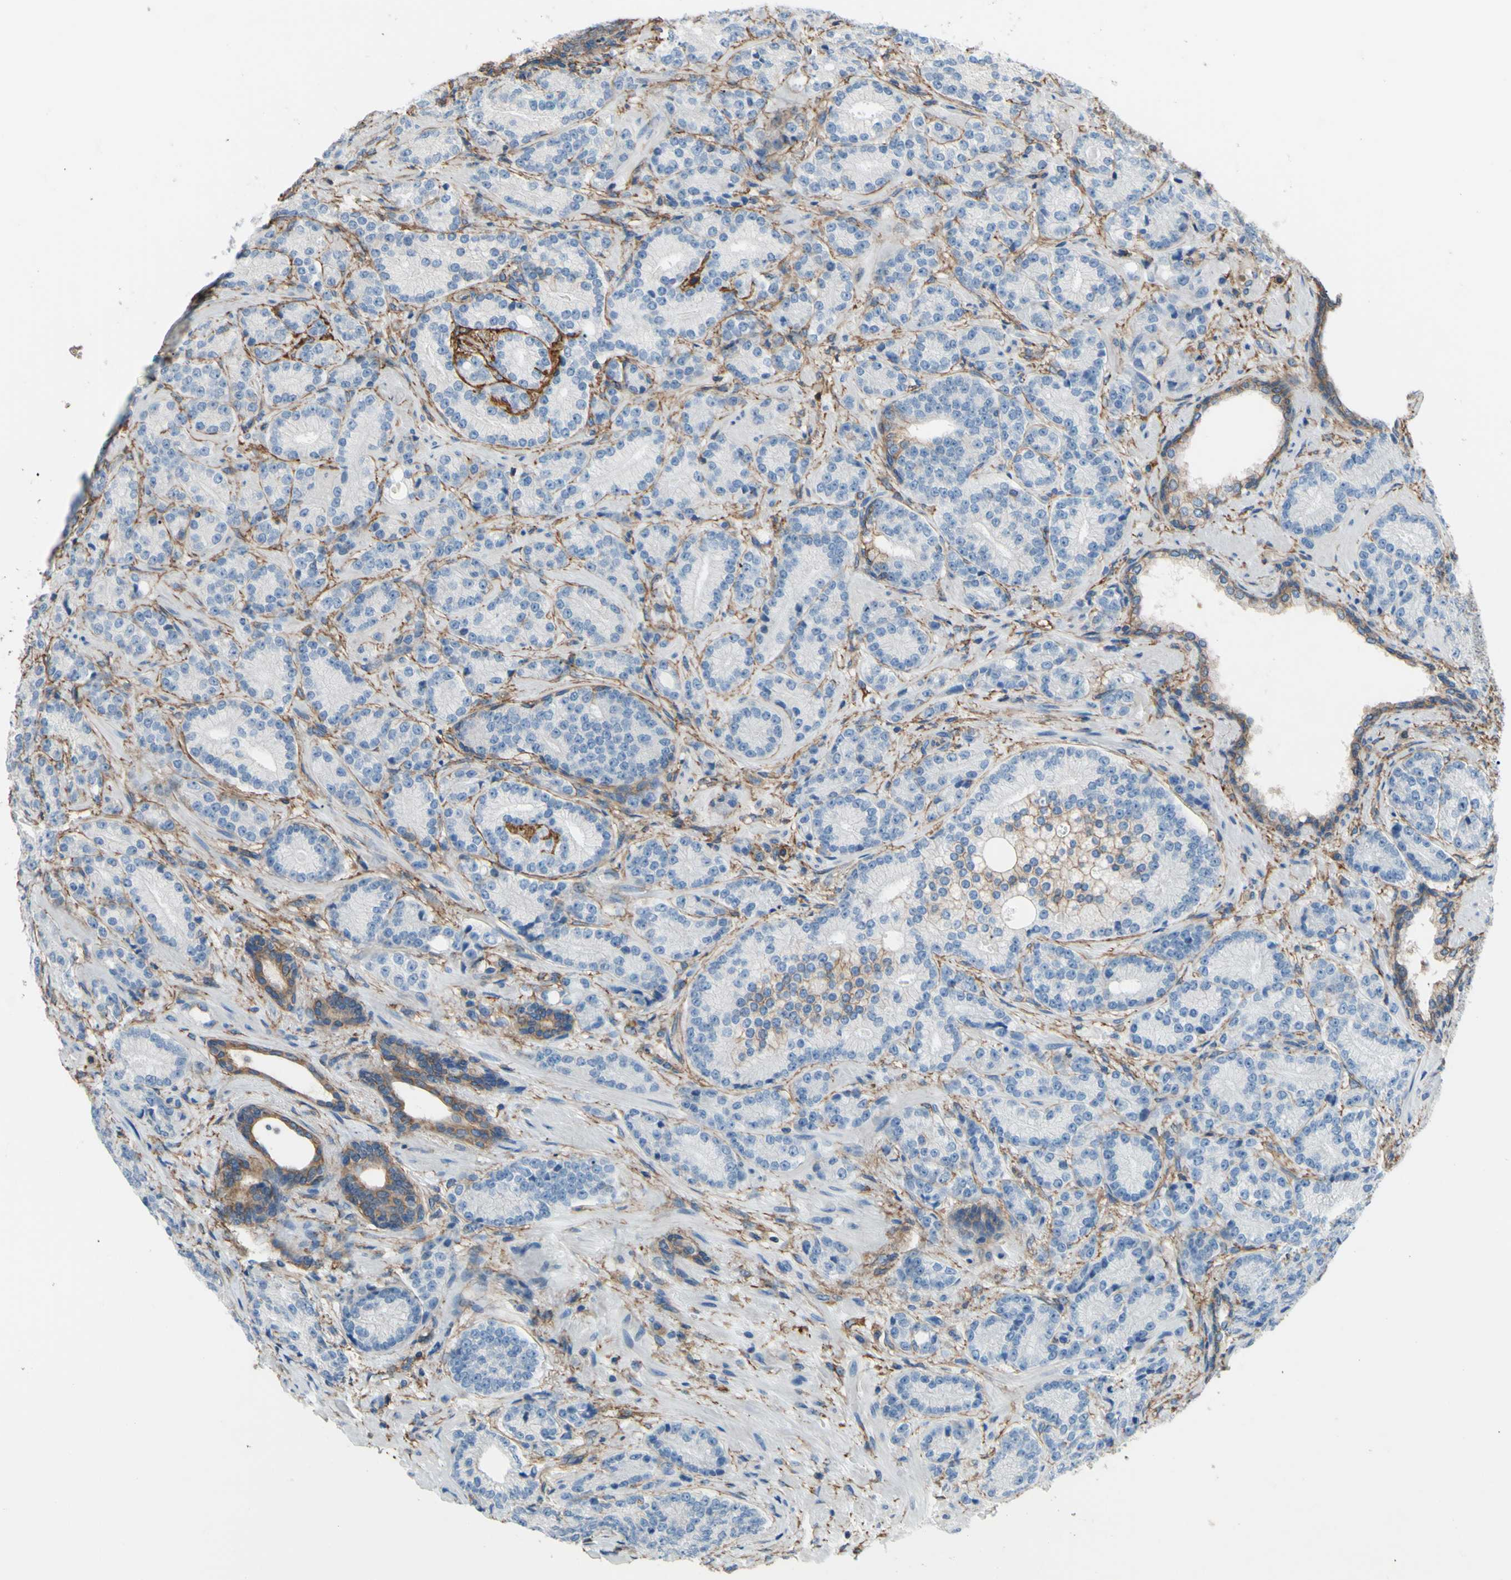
{"staining": {"intensity": "negative", "quantity": "none", "location": "none"}, "tissue": "prostate cancer", "cell_type": "Tumor cells", "image_type": "cancer", "snomed": [{"axis": "morphology", "description": "Adenocarcinoma, High grade"}, {"axis": "topography", "description": "Prostate"}], "caption": "Immunohistochemical staining of human prostate high-grade adenocarcinoma displays no significant positivity in tumor cells.", "gene": "ADD1", "patient": {"sex": "male", "age": 61}}